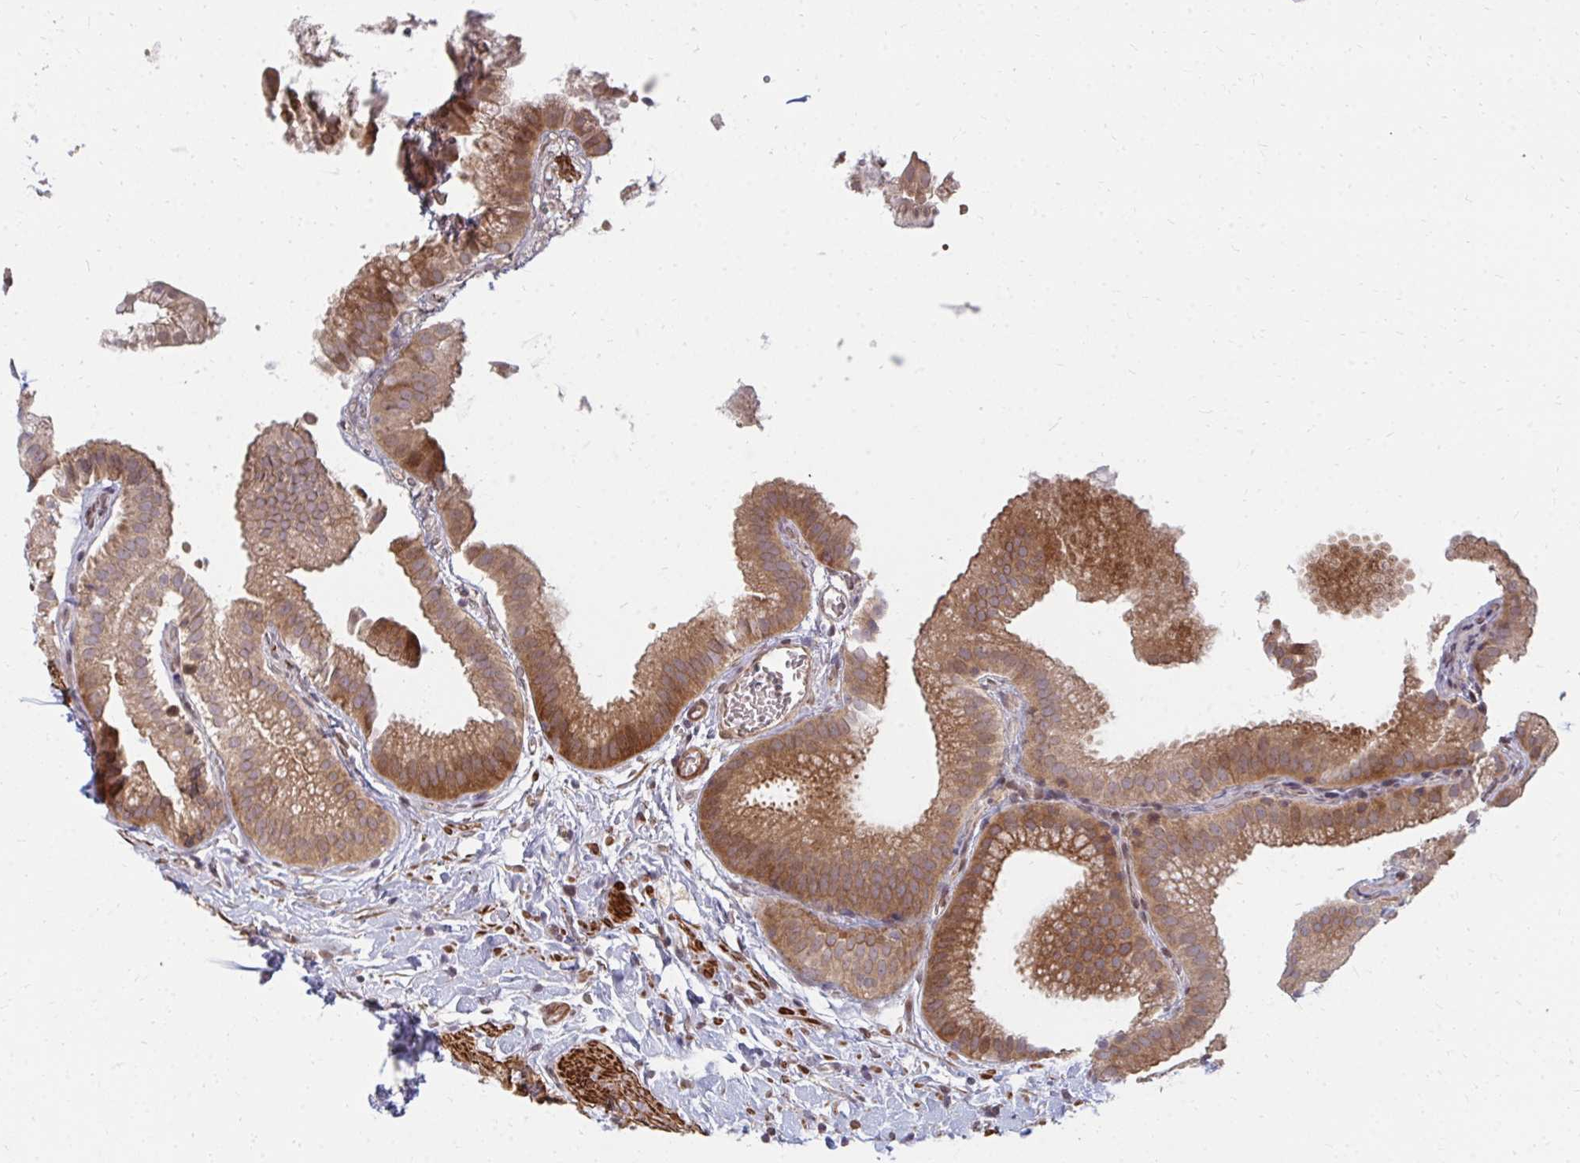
{"staining": {"intensity": "moderate", "quantity": ">75%", "location": "cytoplasmic/membranous"}, "tissue": "gallbladder", "cell_type": "Glandular cells", "image_type": "normal", "snomed": [{"axis": "morphology", "description": "Normal tissue, NOS"}, {"axis": "topography", "description": "Gallbladder"}], "caption": "A medium amount of moderate cytoplasmic/membranous expression is appreciated in about >75% of glandular cells in benign gallbladder.", "gene": "ZNF285", "patient": {"sex": "female", "age": 63}}